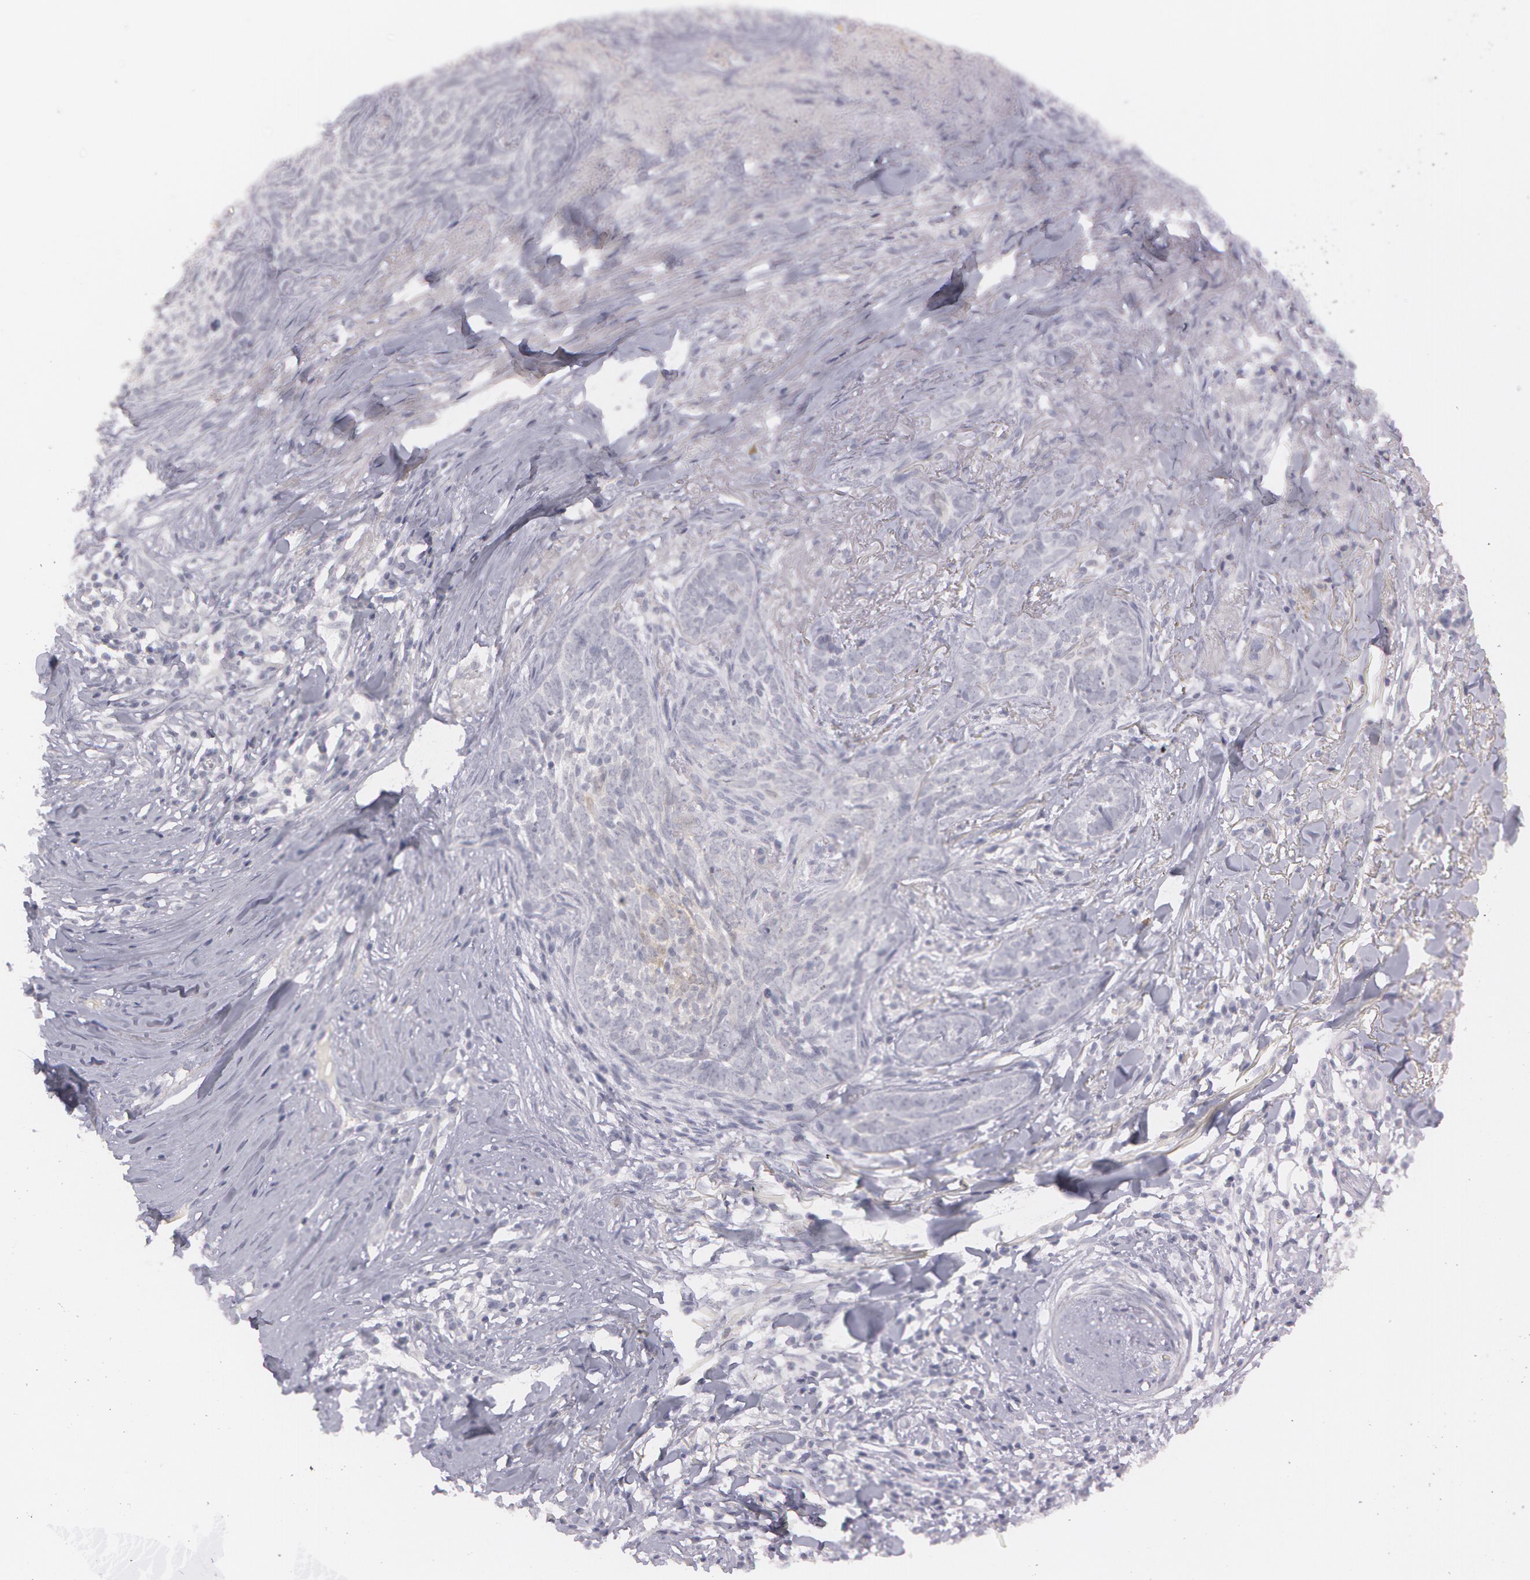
{"staining": {"intensity": "negative", "quantity": "none", "location": "none"}, "tissue": "skin cancer", "cell_type": "Tumor cells", "image_type": "cancer", "snomed": [{"axis": "morphology", "description": "Basal cell carcinoma"}, {"axis": "topography", "description": "Skin"}], "caption": "Skin cancer (basal cell carcinoma) stained for a protein using immunohistochemistry (IHC) demonstrates no staining tumor cells.", "gene": "IL1RN", "patient": {"sex": "female", "age": 81}}